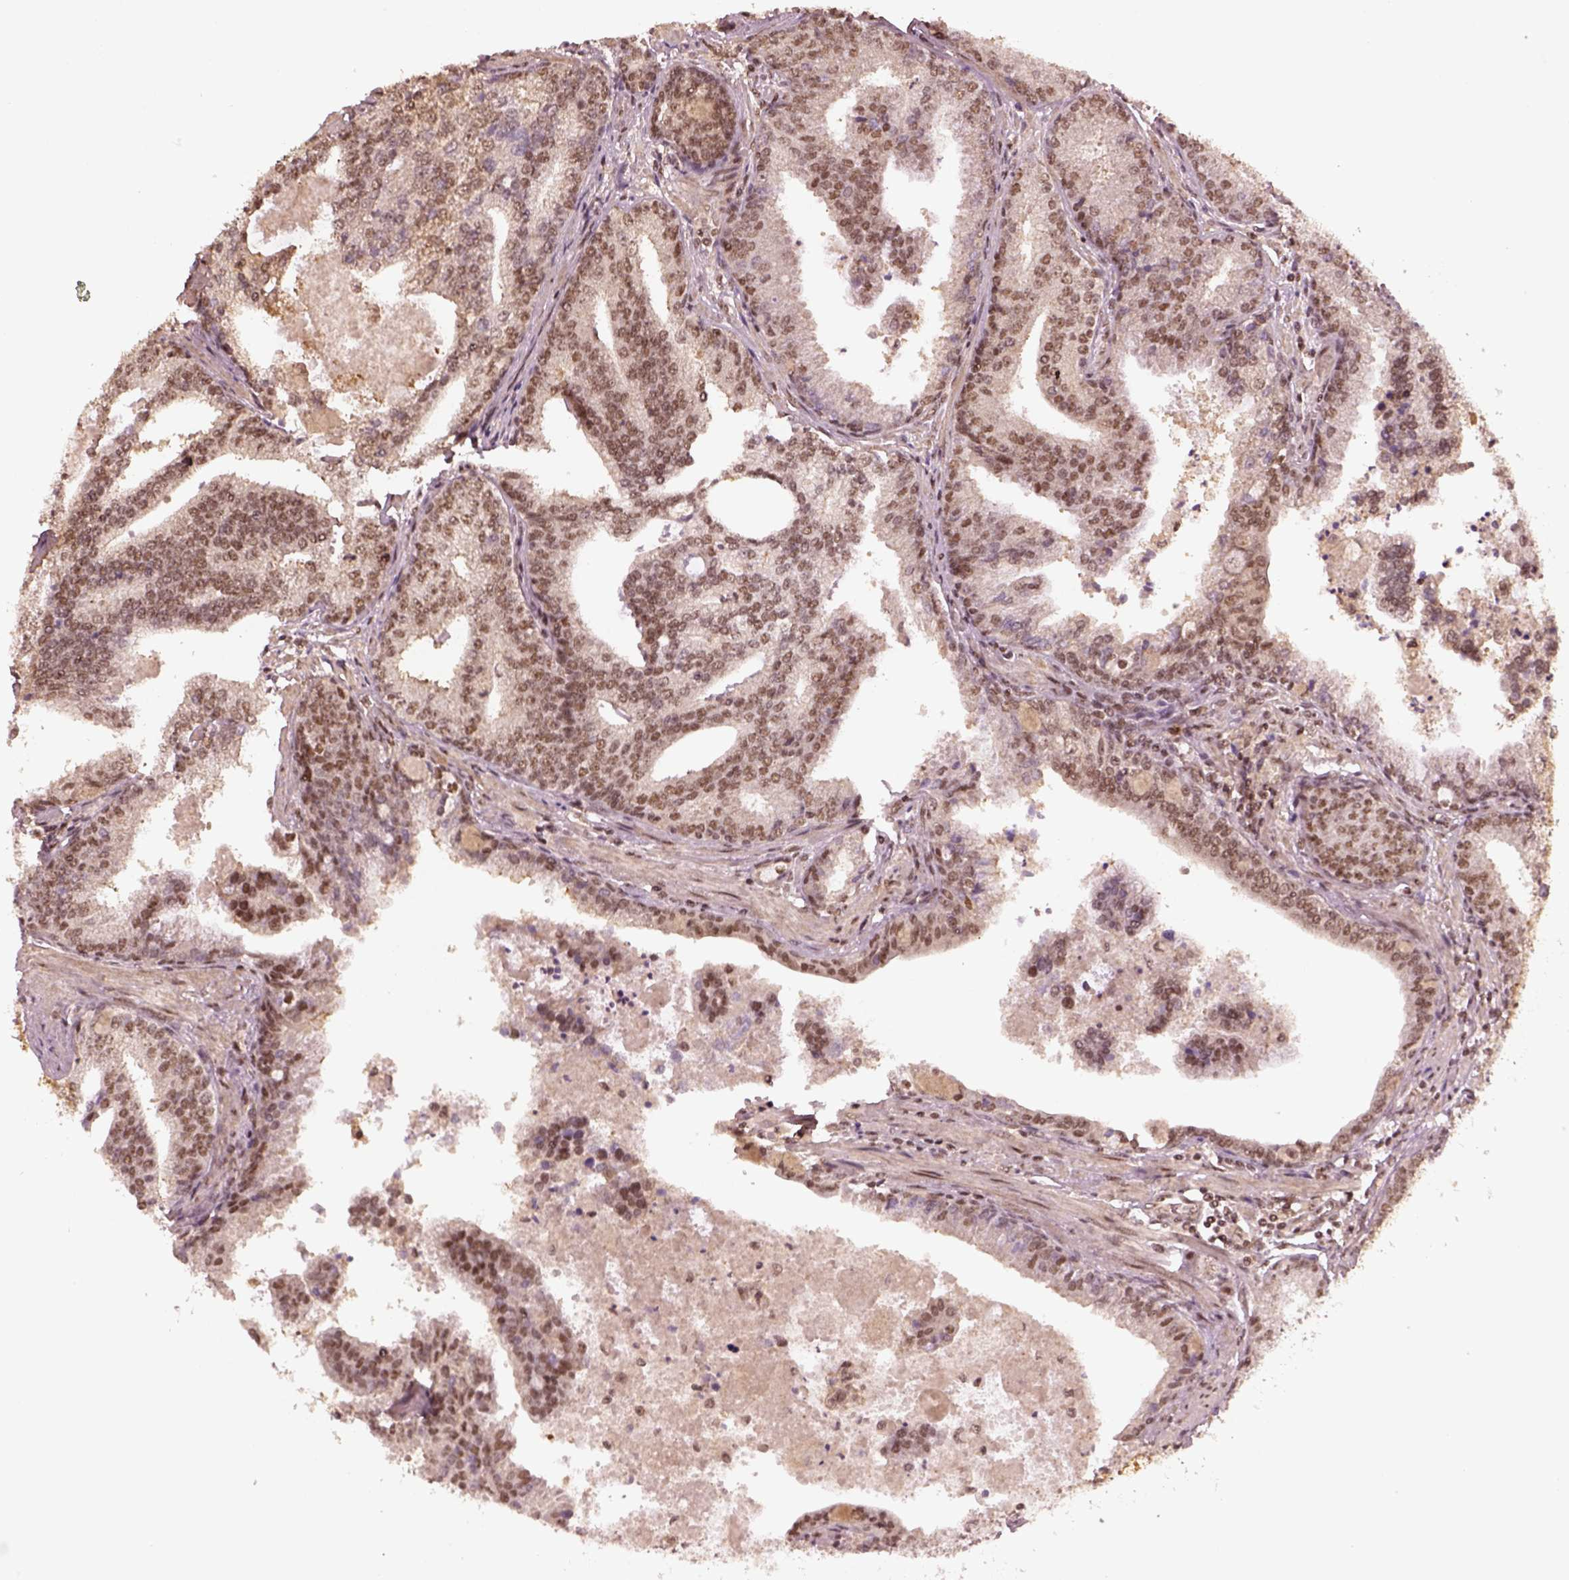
{"staining": {"intensity": "moderate", "quantity": ">75%", "location": "nuclear"}, "tissue": "prostate cancer", "cell_type": "Tumor cells", "image_type": "cancer", "snomed": [{"axis": "morphology", "description": "Adenocarcinoma, NOS"}, {"axis": "topography", "description": "Prostate"}], "caption": "Approximately >75% of tumor cells in prostate cancer (adenocarcinoma) display moderate nuclear protein expression as visualized by brown immunohistochemical staining.", "gene": "BRD9", "patient": {"sex": "male", "age": 64}}